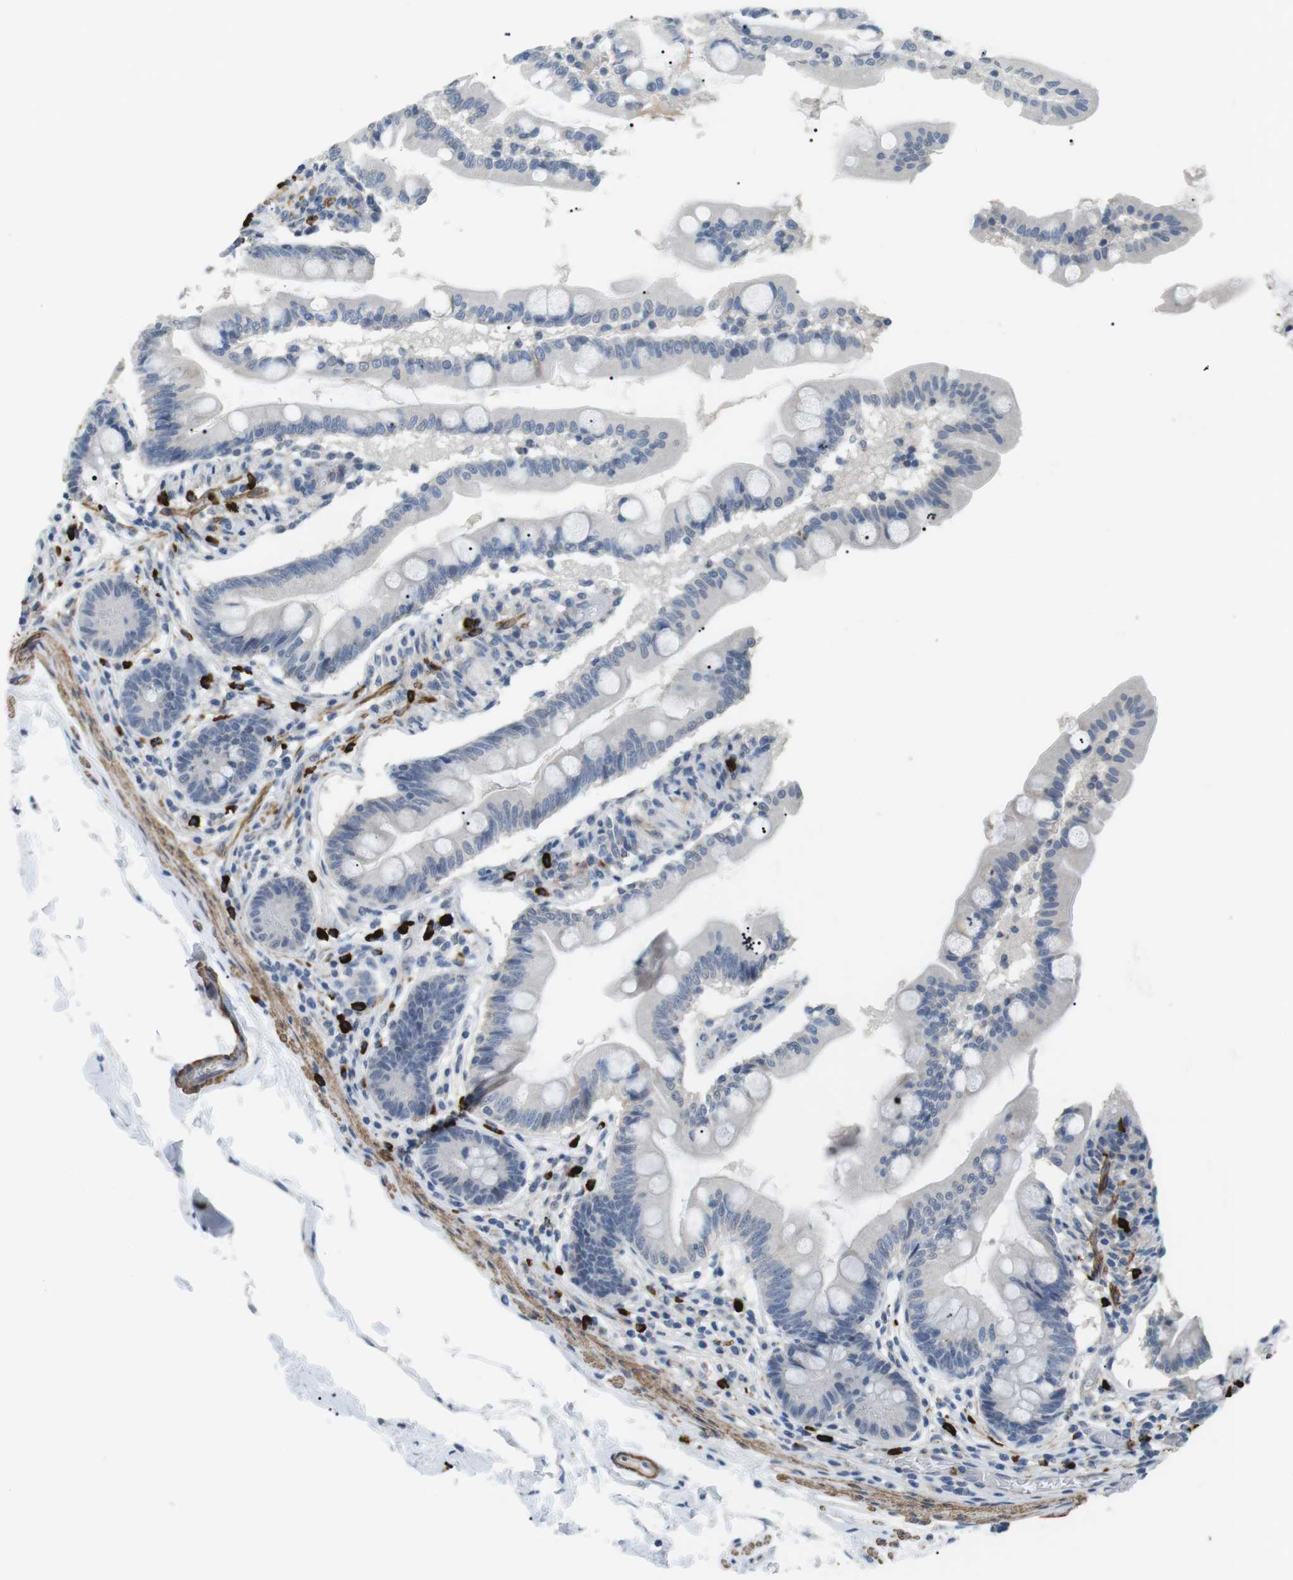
{"staining": {"intensity": "negative", "quantity": "none", "location": "none"}, "tissue": "small intestine", "cell_type": "Glandular cells", "image_type": "normal", "snomed": [{"axis": "morphology", "description": "Normal tissue, NOS"}, {"axis": "topography", "description": "Small intestine"}], "caption": "DAB (3,3'-diaminobenzidine) immunohistochemical staining of benign small intestine reveals no significant expression in glandular cells. Nuclei are stained in blue.", "gene": "GZMM", "patient": {"sex": "female", "age": 56}}